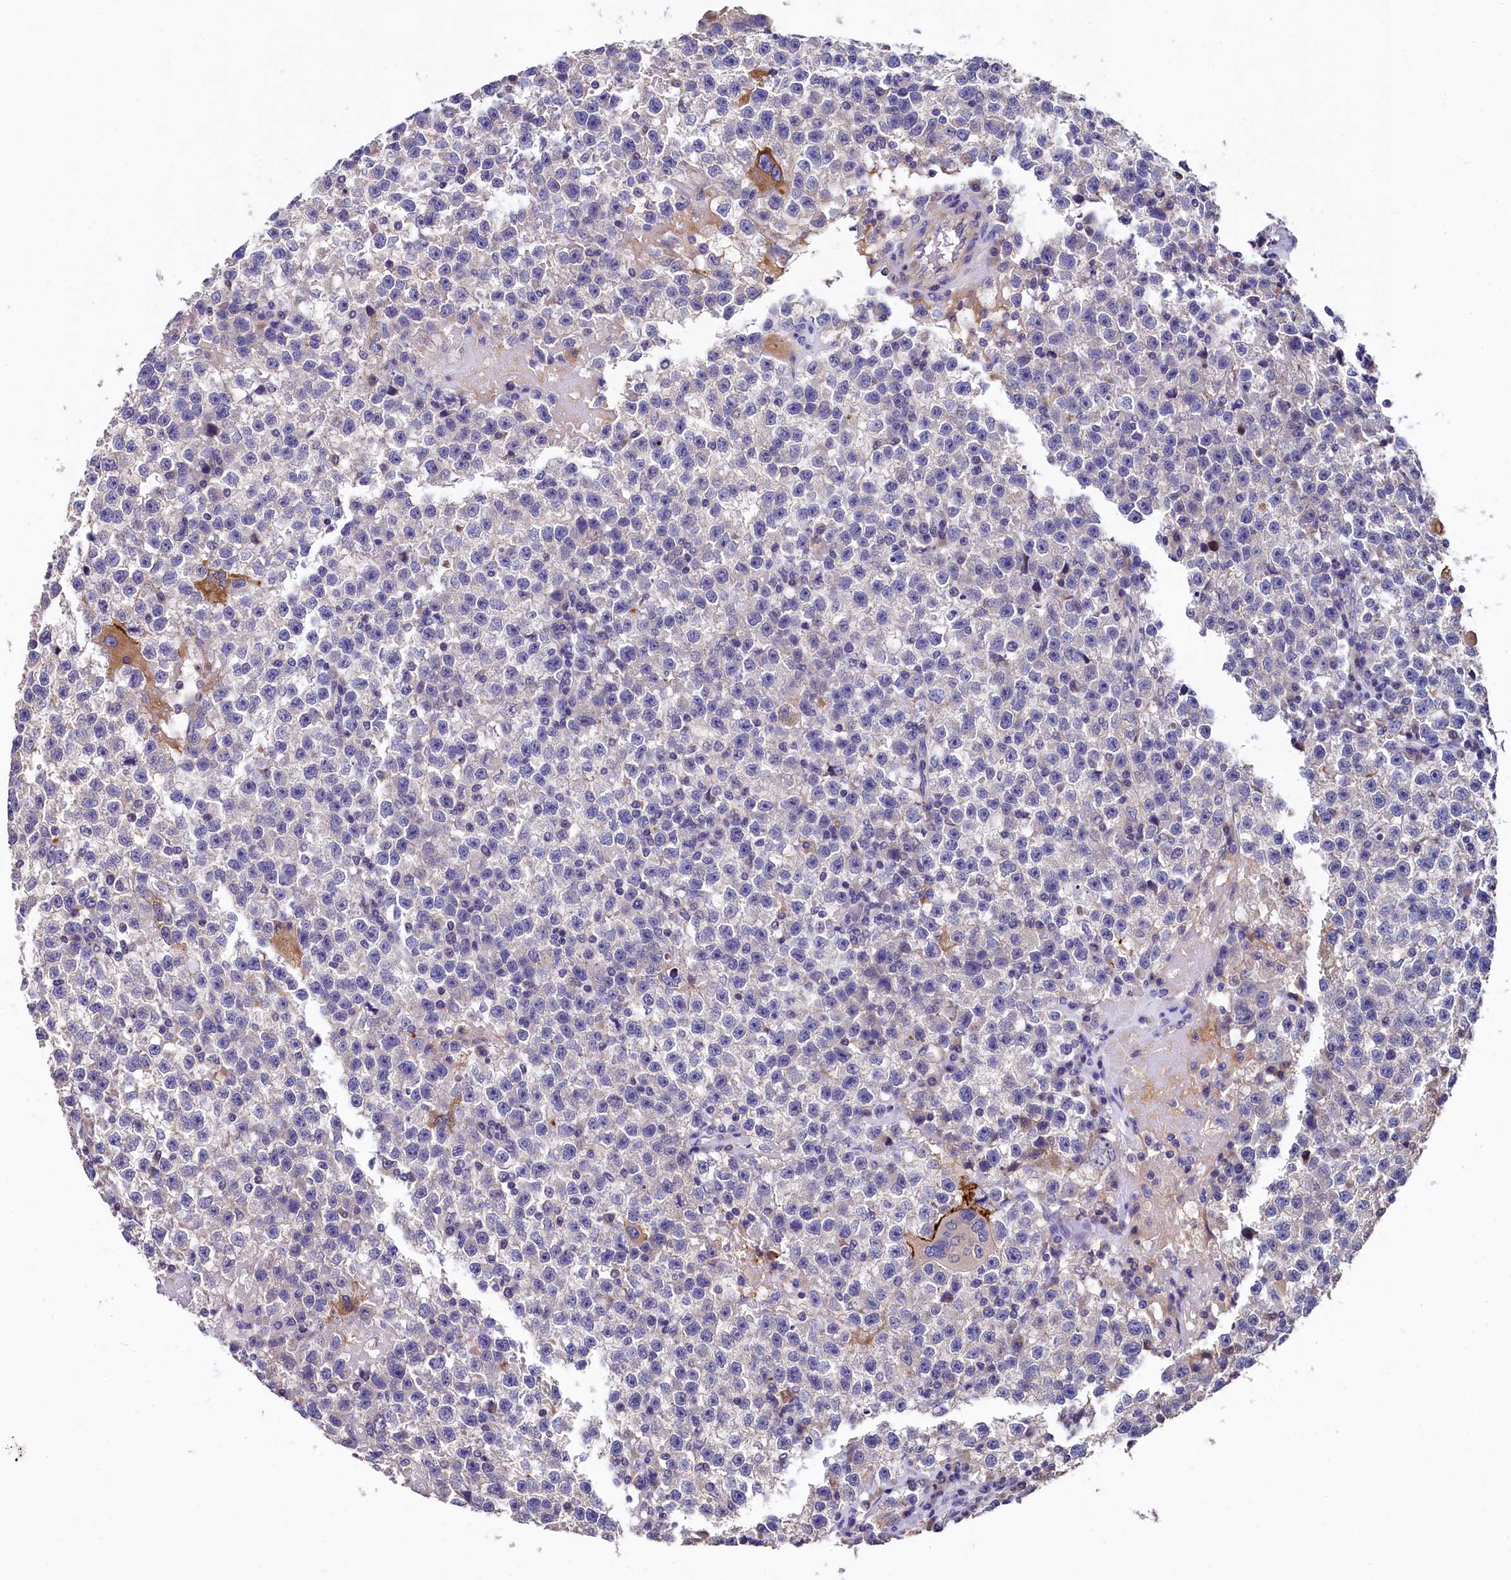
{"staining": {"intensity": "moderate", "quantity": "<25%", "location": "cytoplasmic/membranous"}, "tissue": "testis cancer", "cell_type": "Tumor cells", "image_type": "cancer", "snomed": [{"axis": "morphology", "description": "Seminoma, NOS"}, {"axis": "topography", "description": "Testis"}], "caption": "Immunohistochemical staining of testis cancer (seminoma) reveals low levels of moderate cytoplasmic/membranous staining in about <25% of tumor cells.", "gene": "EPS8L2", "patient": {"sex": "male", "age": 22}}